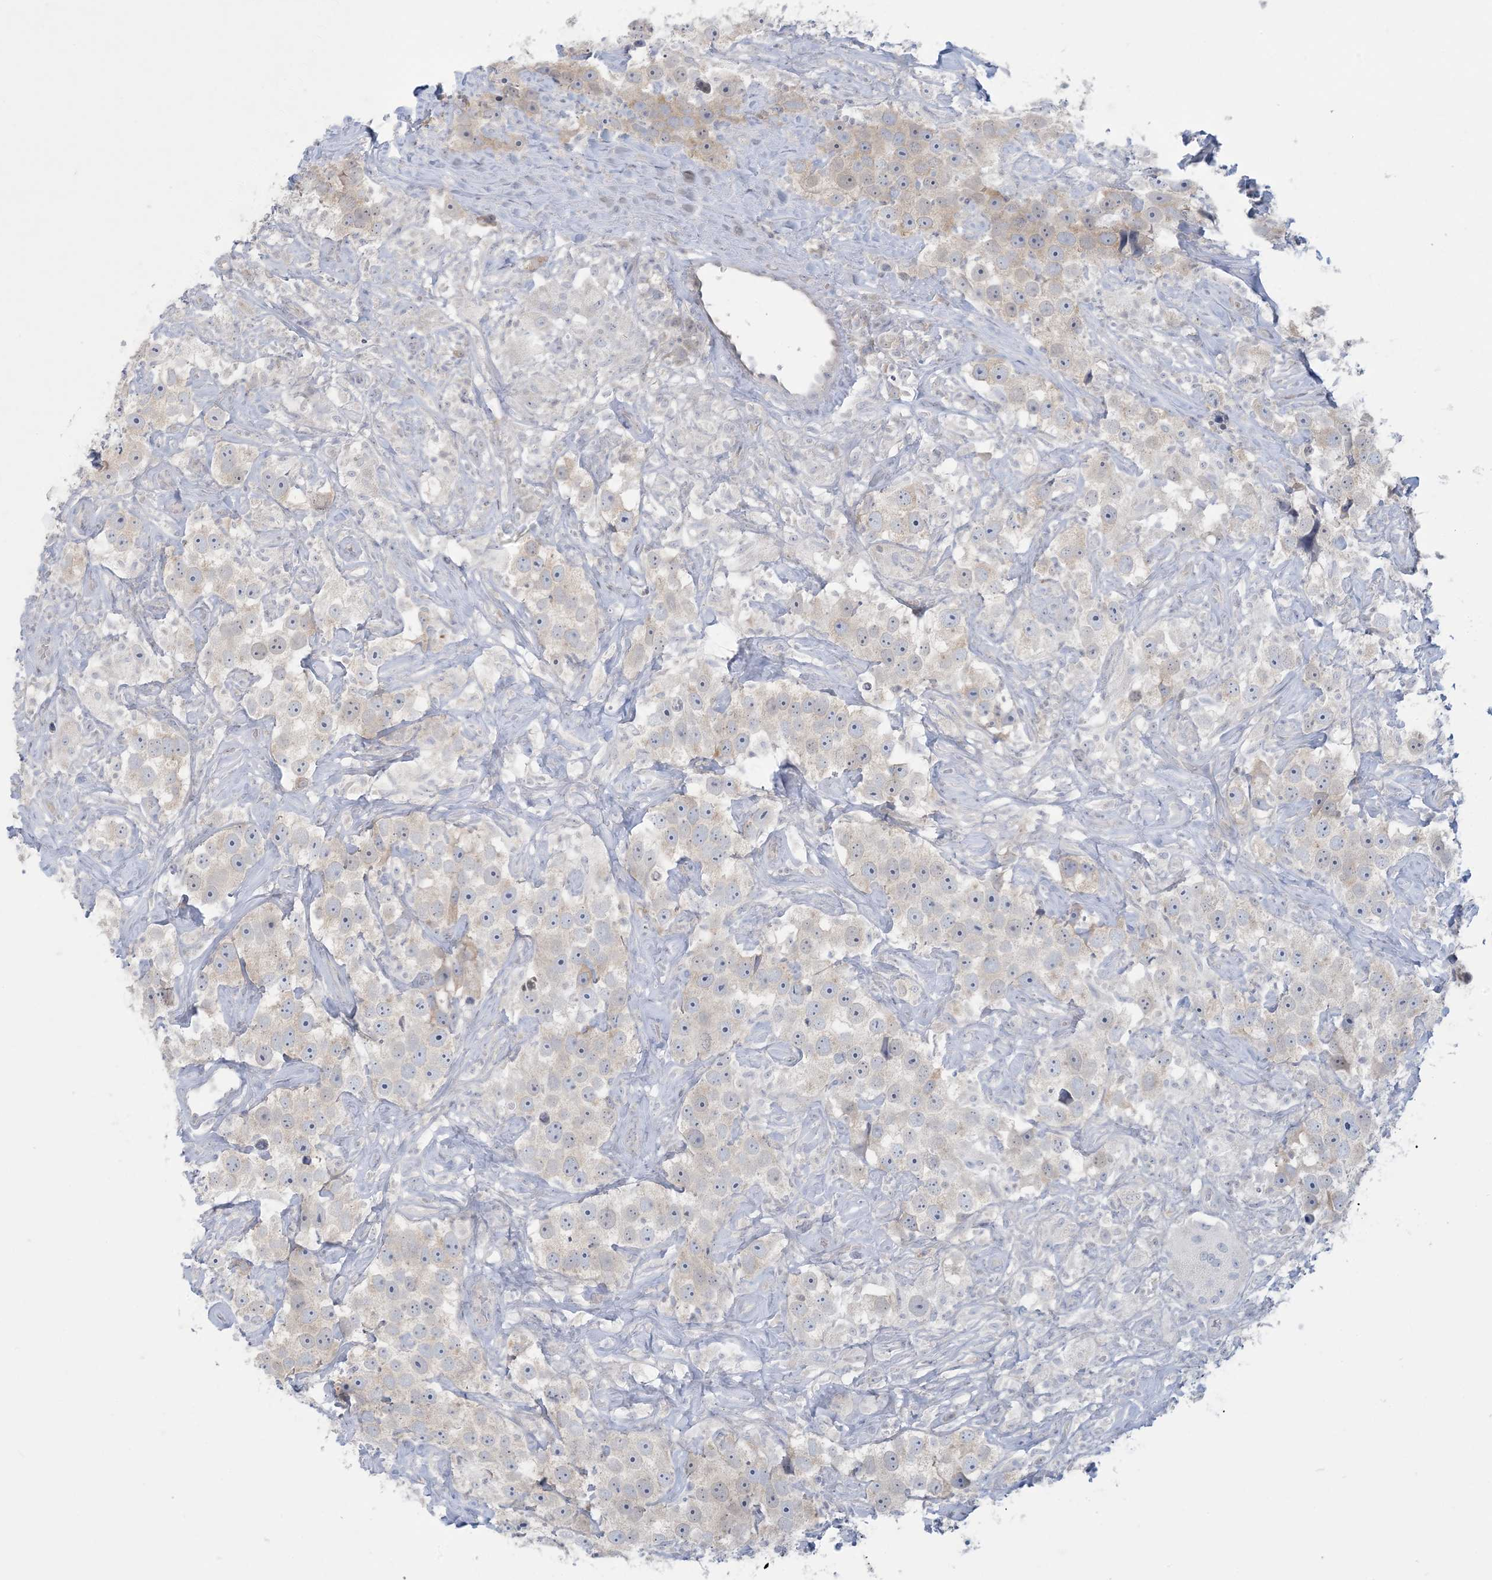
{"staining": {"intensity": "weak", "quantity": "<25%", "location": "cytoplasmic/membranous"}, "tissue": "testis cancer", "cell_type": "Tumor cells", "image_type": "cancer", "snomed": [{"axis": "morphology", "description": "Seminoma, NOS"}, {"axis": "topography", "description": "Testis"}], "caption": "Immunohistochemical staining of testis cancer (seminoma) displays no significant staining in tumor cells.", "gene": "KIF3A", "patient": {"sex": "male", "age": 49}}